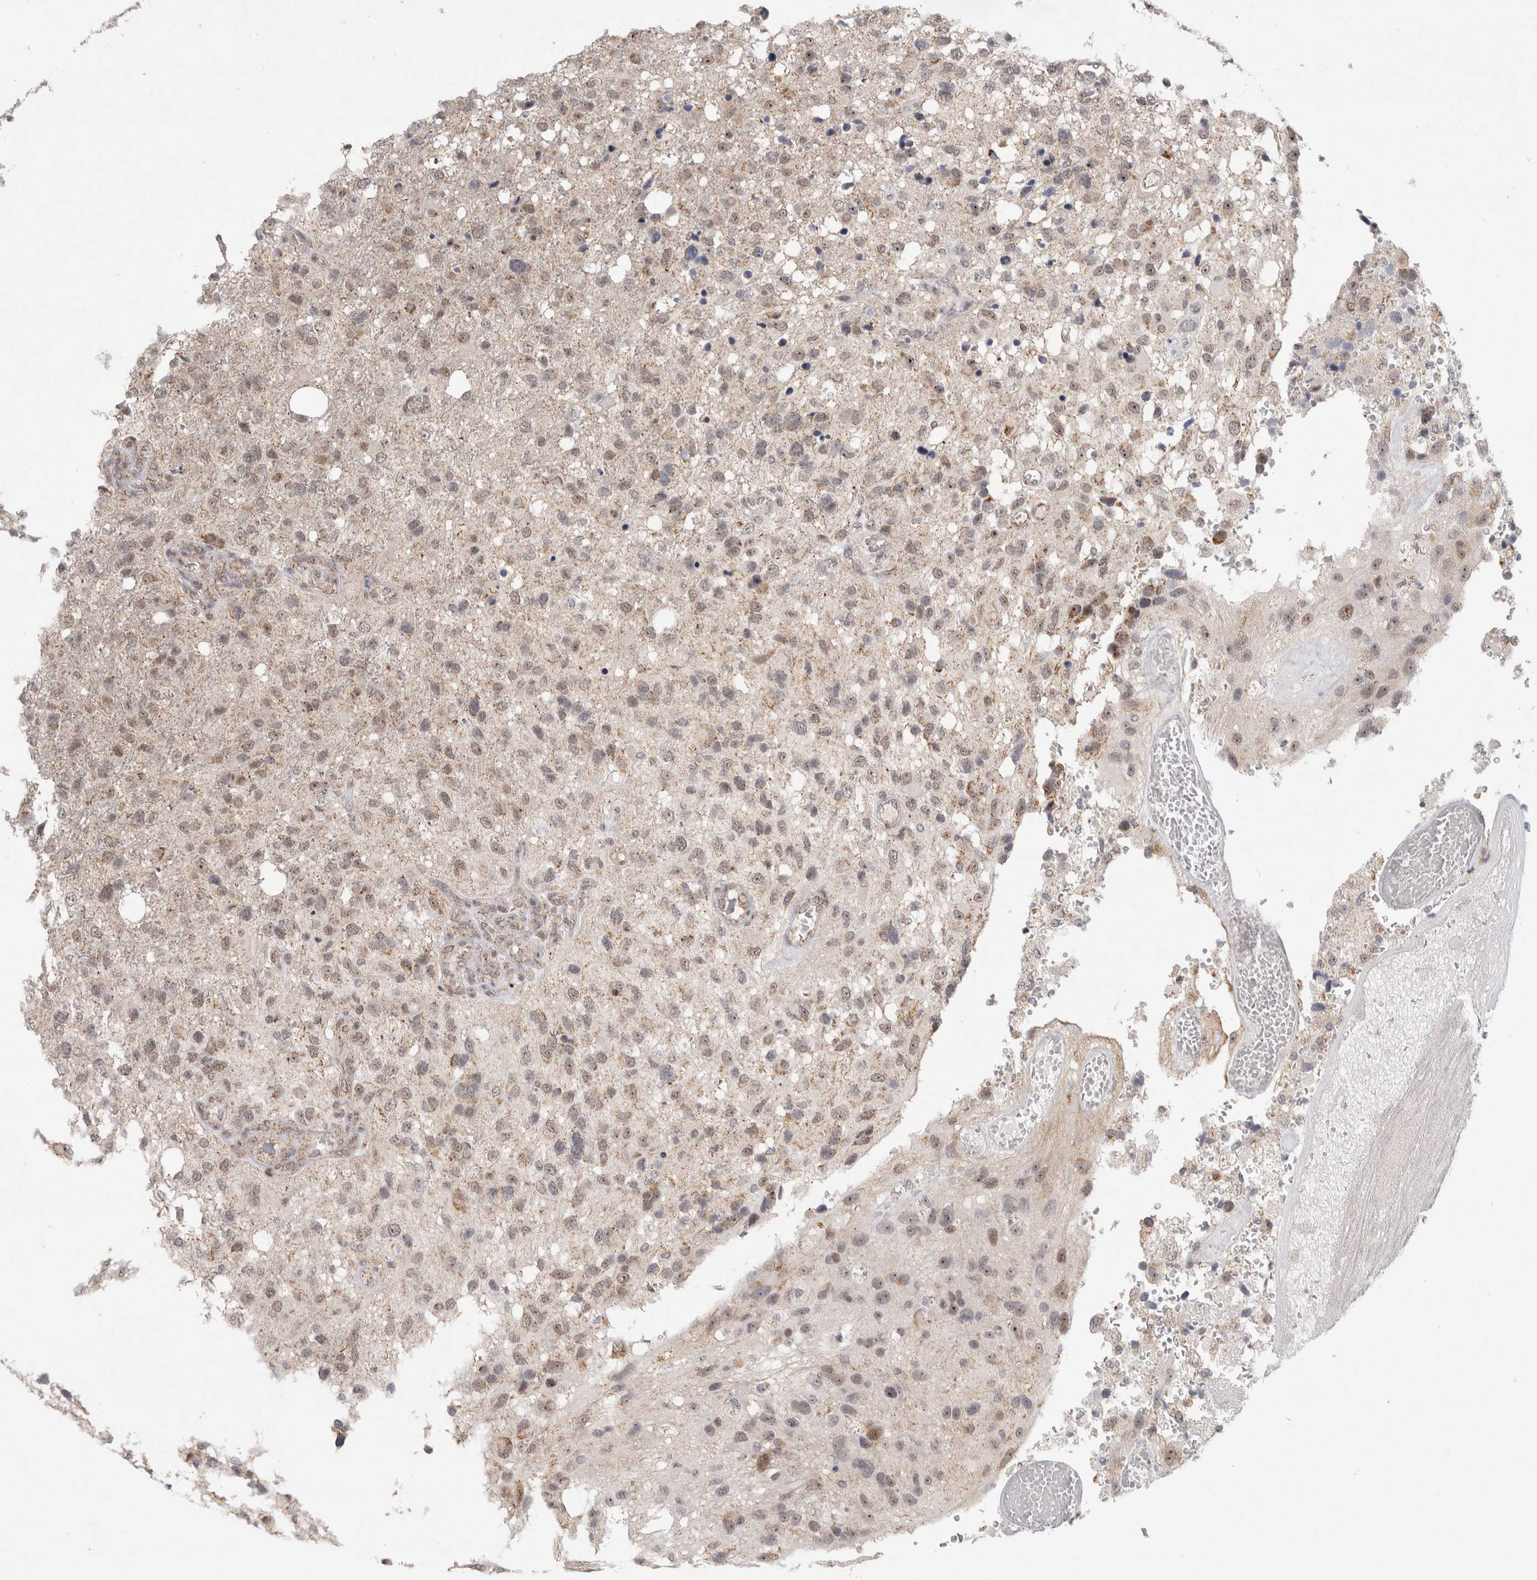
{"staining": {"intensity": "weak", "quantity": ">75%", "location": "cytoplasmic/membranous,nuclear"}, "tissue": "glioma", "cell_type": "Tumor cells", "image_type": "cancer", "snomed": [{"axis": "morphology", "description": "Glioma, malignant, High grade"}, {"axis": "topography", "description": "Brain"}], "caption": "Brown immunohistochemical staining in malignant glioma (high-grade) reveals weak cytoplasmic/membranous and nuclear expression in about >75% of tumor cells.", "gene": "MRPL37", "patient": {"sex": "female", "age": 58}}